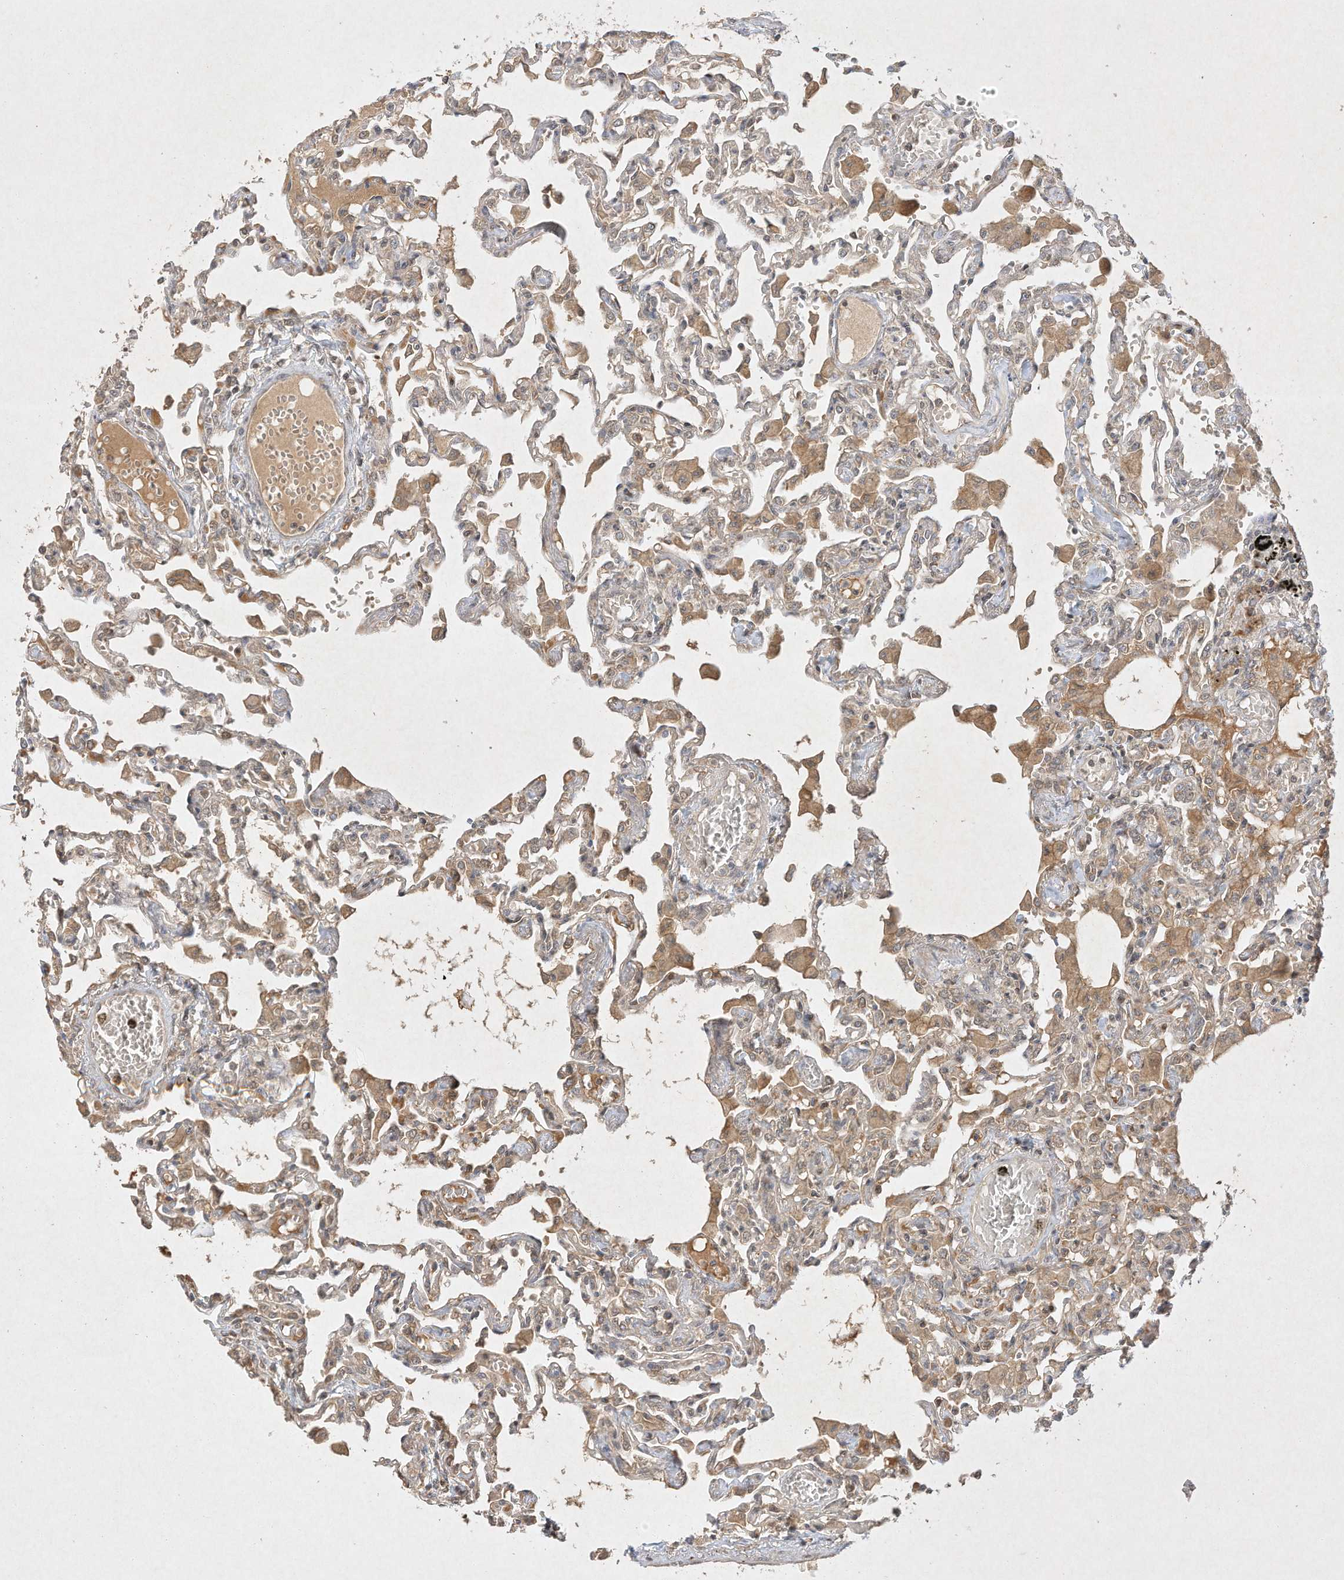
{"staining": {"intensity": "weak", "quantity": "25%-75%", "location": "cytoplasmic/membranous"}, "tissue": "lung", "cell_type": "Alveolar cells", "image_type": "normal", "snomed": [{"axis": "morphology", "description": "Normal tissue, NOS"}, {"axis": "topography", "description": "Bronchus"}, {"axis": "topography", "description": "Lung"}], "caption": "IHC image of normal lung: human lung stained using immunohistochemistry (IHC) shows low levels of weak protein expression localized specifically in the cytoplasmic/membranous of alveolar cells, appearing as a cytoplasmic/membranous brown color.", "gene": "BTRC", "patient": {"sex": "female", "age": 49}}